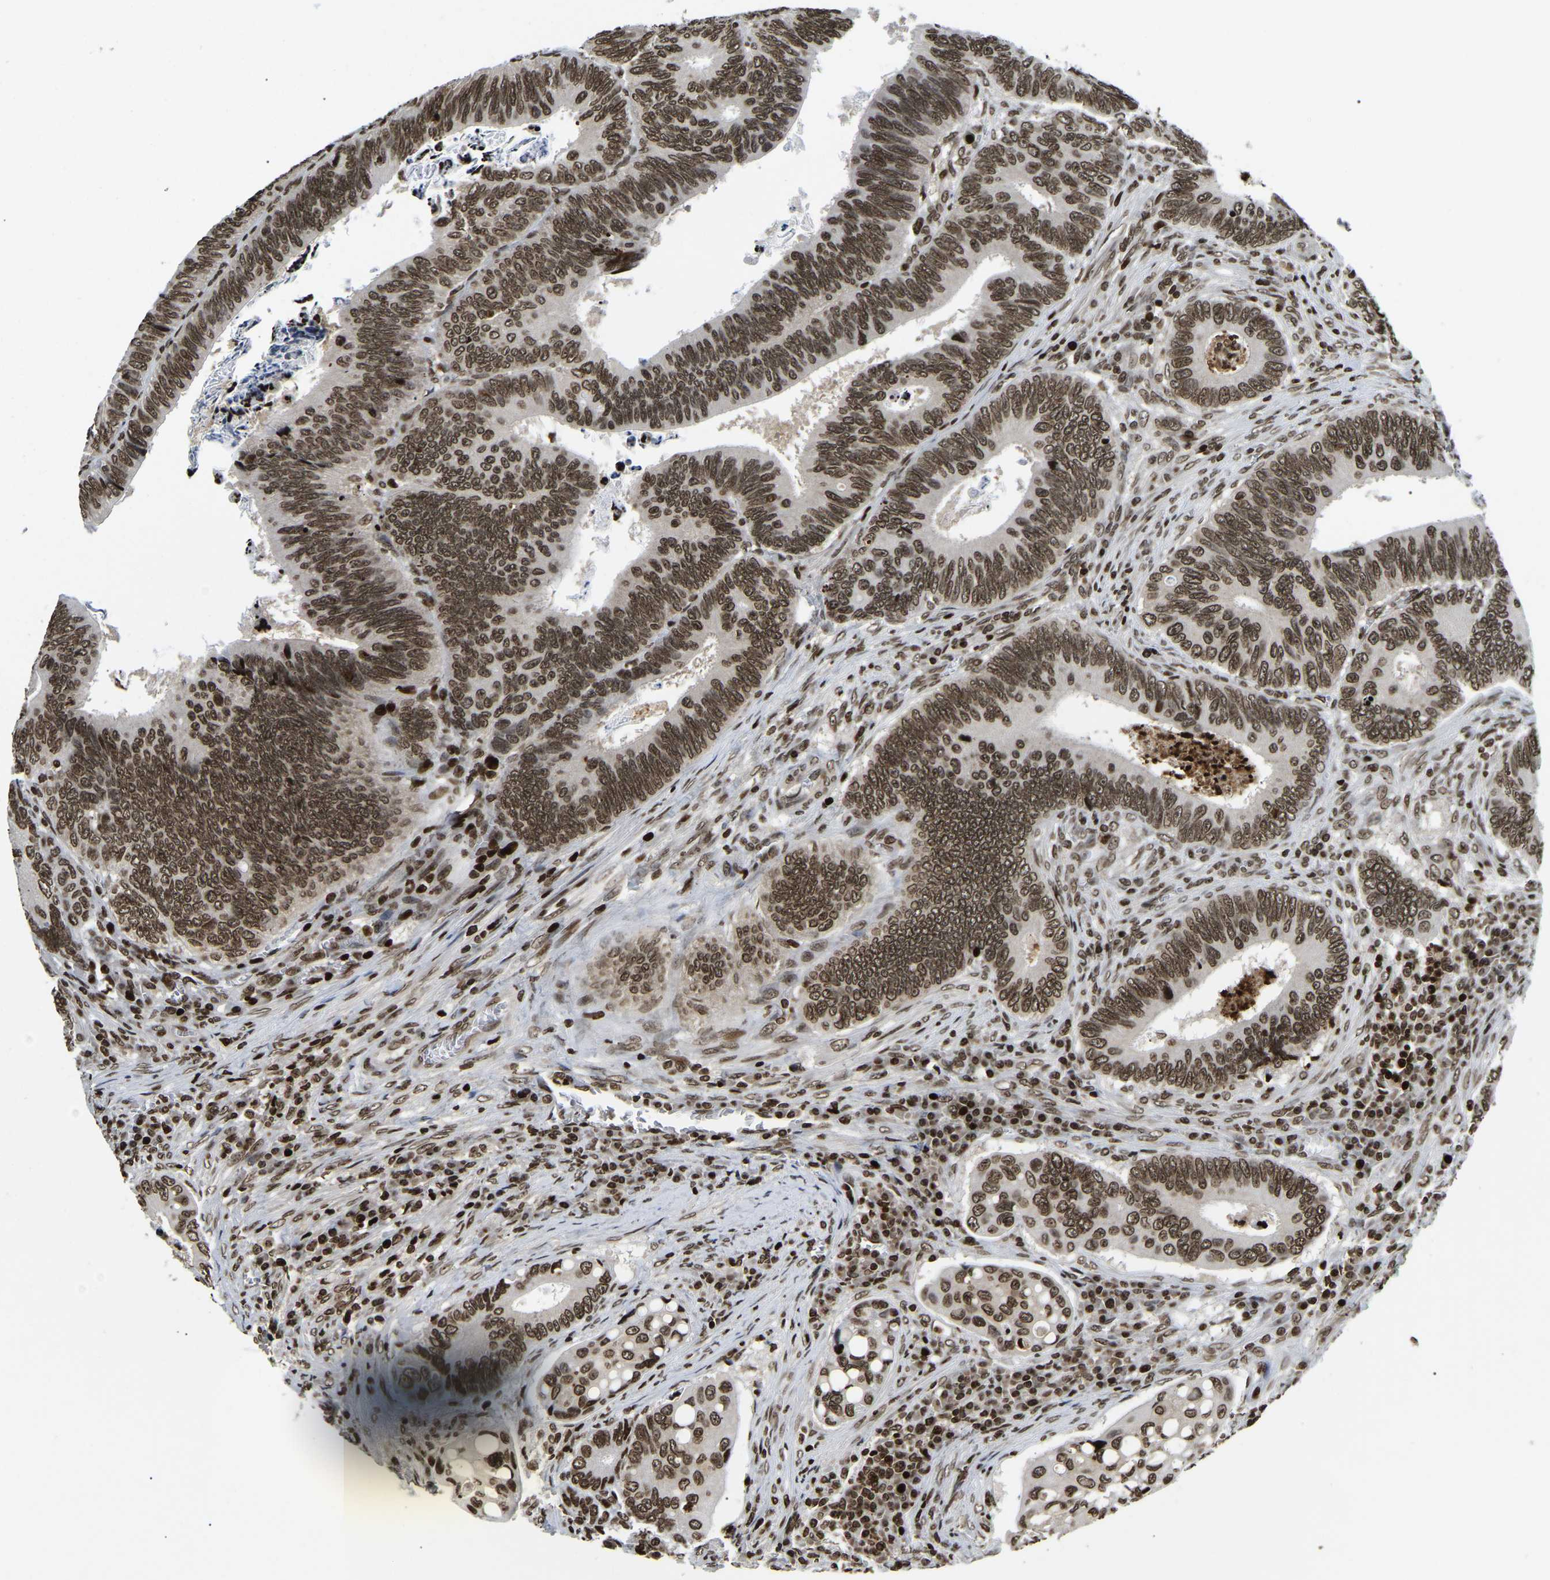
{"staining": {"intensity": "strong", "quantity": ">75%", "location": "nuclear"}, "tissue": "colorectal cancer", "cell_type": "Tumor cells", "image_type": "cancer", "snomed": [{"axis": "morphology", "description": "Inflammation, NOS"}, {"axis": "morphology", "description": "Adenocarcinoma, NOS"}, {"axis": "topography", "description": "Colon"}], "caption": "Immunohistochemistry of adenocarcinoma (colorectal) shows high levels of strong nuclear staining in approximately >75% of tumor cells. (DAB (3,3'-diaminobenzidine) = brown stain, brightfield microscopy at high magnification).", "gene": "LRRC61", "patient": {"sex": "male", "age": 72}}